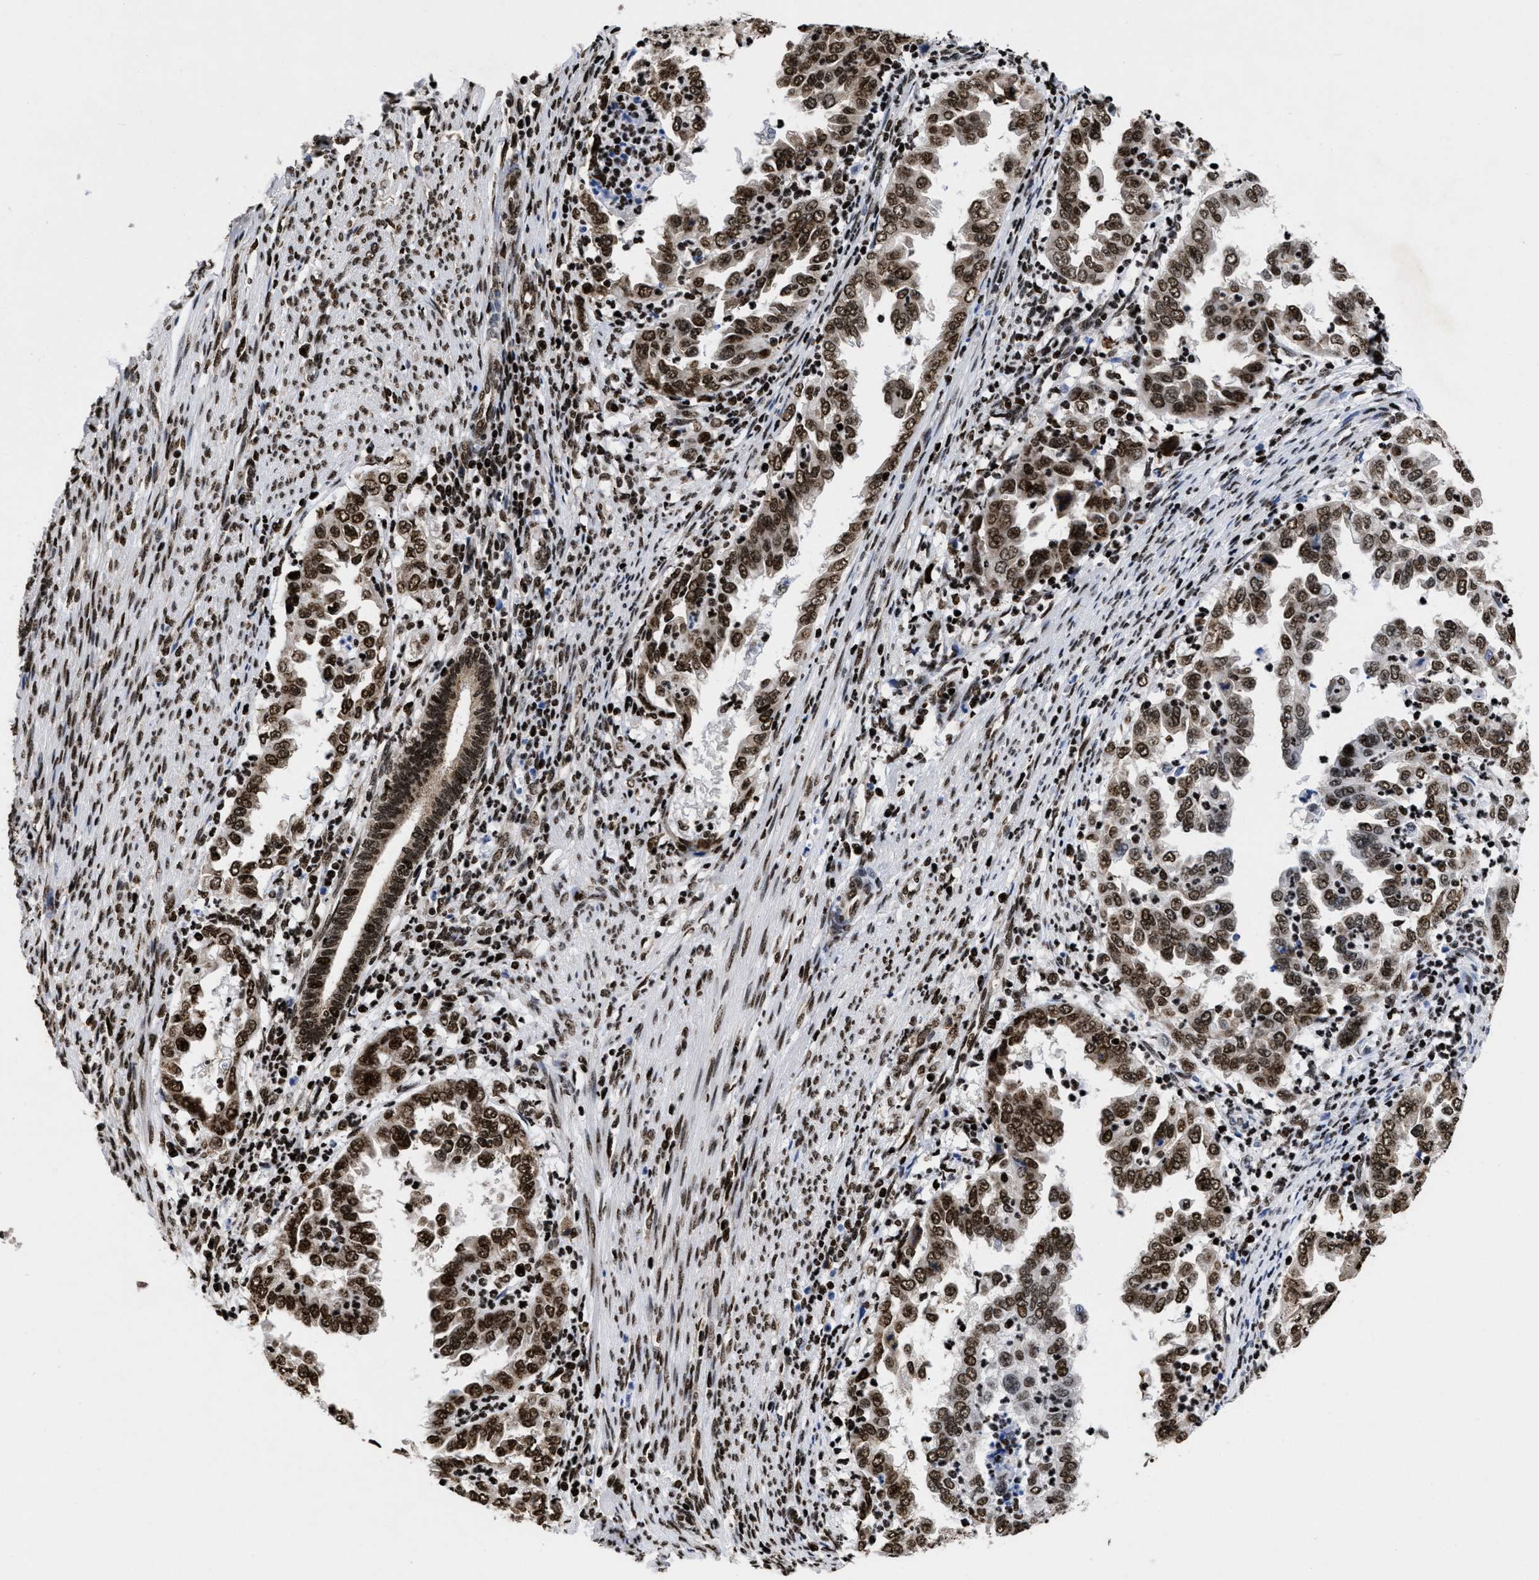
{"staining": {"intensity": "strong", "quantity": ">75%", "location": "nuclear"}, "tissue": "endometrial cancer", "cell_type": "Tumor cells", "image_type": "cancer", "snomed": [{"axis": "morphology", "description": "Adenocarcinoma, NOS"}, {"axis": "topography", "description": "Endometrium"}], "caption": "IHC photomicrograph of neoplastic tissue: human adenocarcinoma (endometrial) stained using immunohistochemistry exhibits high levels of strong protein expression localized specifically in the nuclear of tumor cells, appearing as a nuclear brown color.", "gene": "CALHM3", "patient": {"sex": "female", "age": 85}}